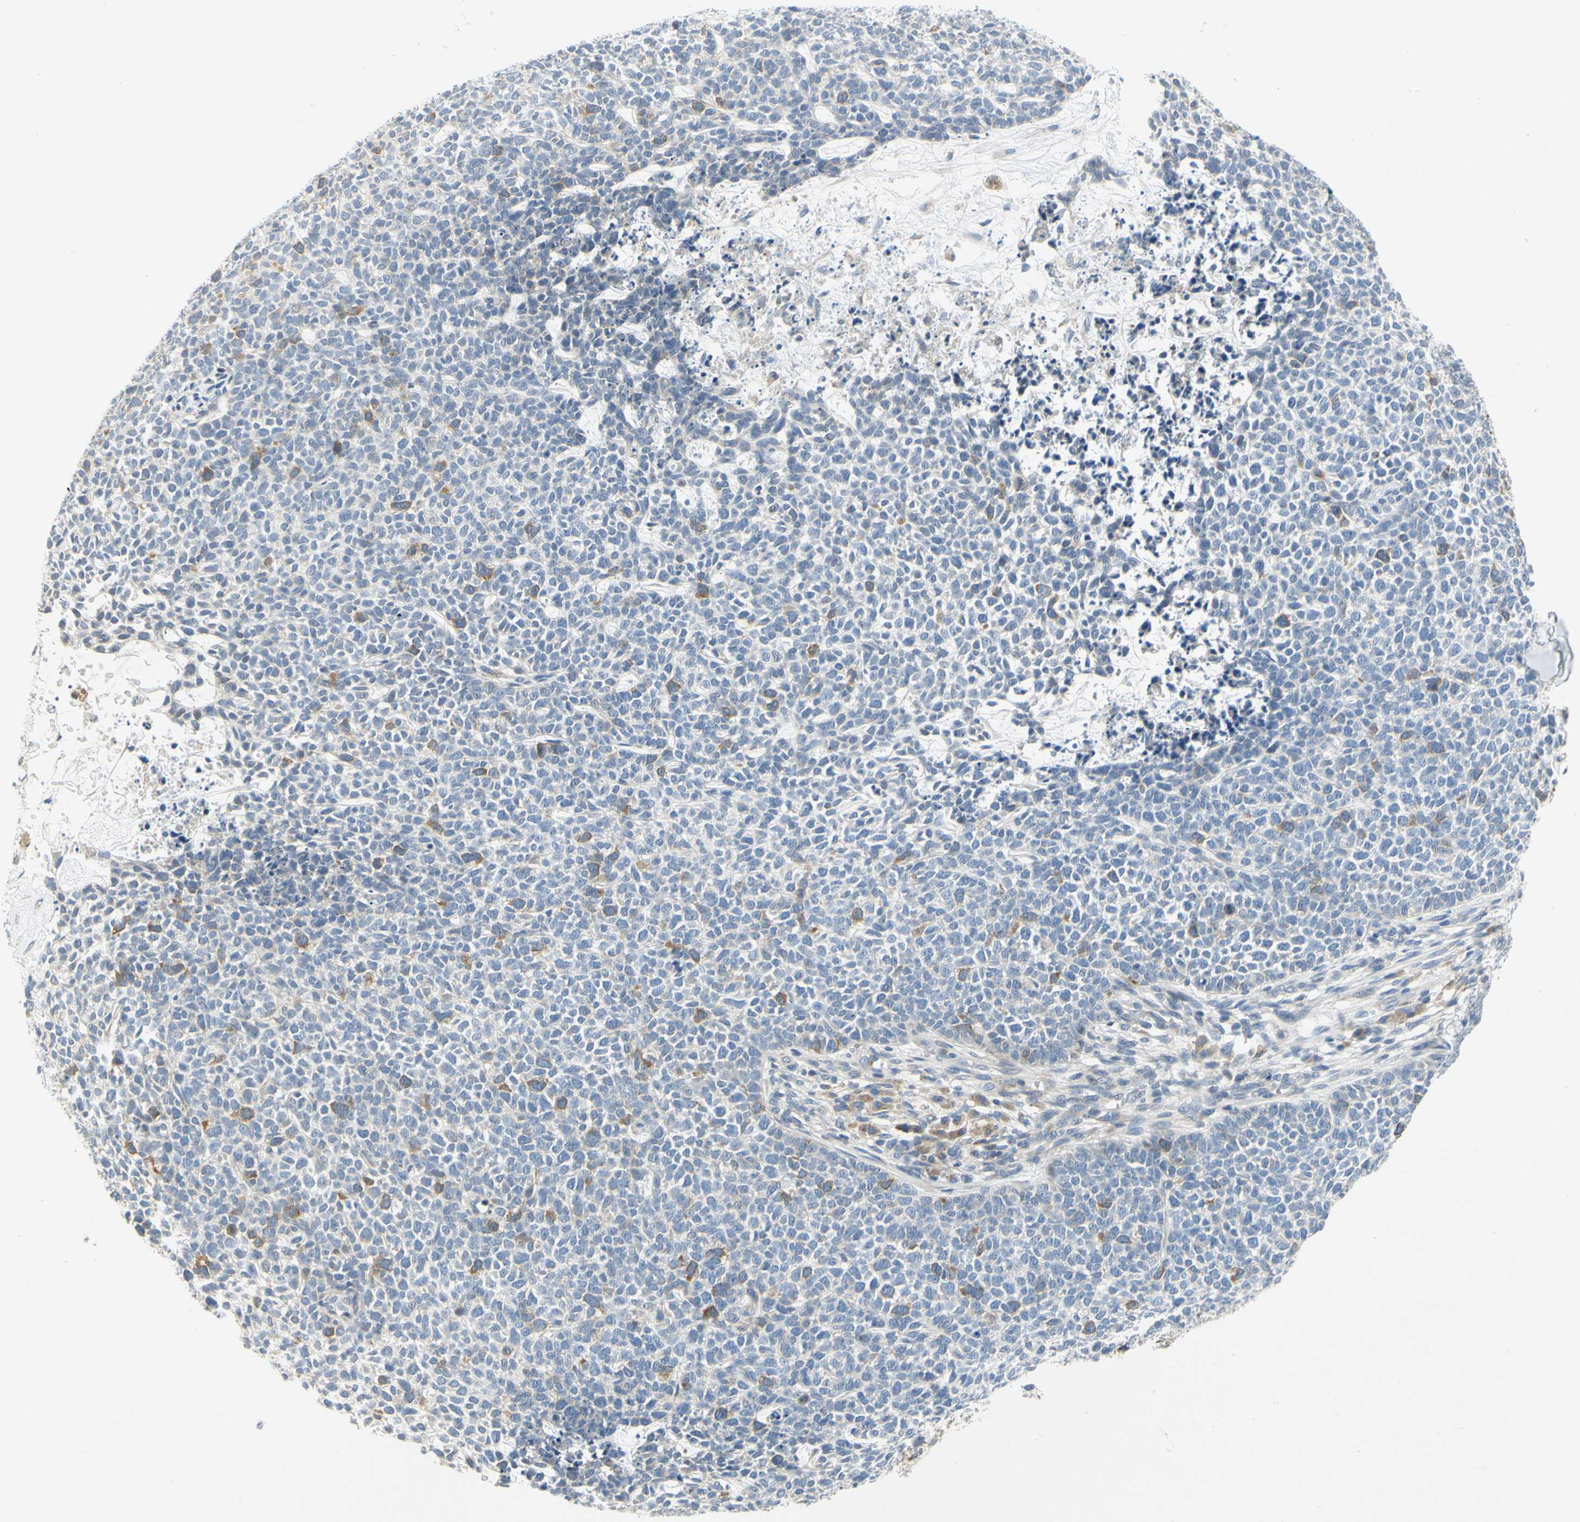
{"staining": {"intensity": "moderate", "quantity": "<25%", "location": "cytoplasmic/membranous"}, "tissue": "skin cancer", "cell_type": "Tumor cells", "image_type": "cancer", "snomed": [{"axis": "morphology", "description": "Basal cell carcinoma"}, {"axis": "topography", "description": "Skin"}], "caption": "Skin cancer (basal cell carcinoma) stained with immunohistochemistry exhibits moderate cytoplasmic/membranous positivity in approximately <25% of tumor cells.", "gene": "CCNB2", "patient": {"sex": "female", "age": 84}}